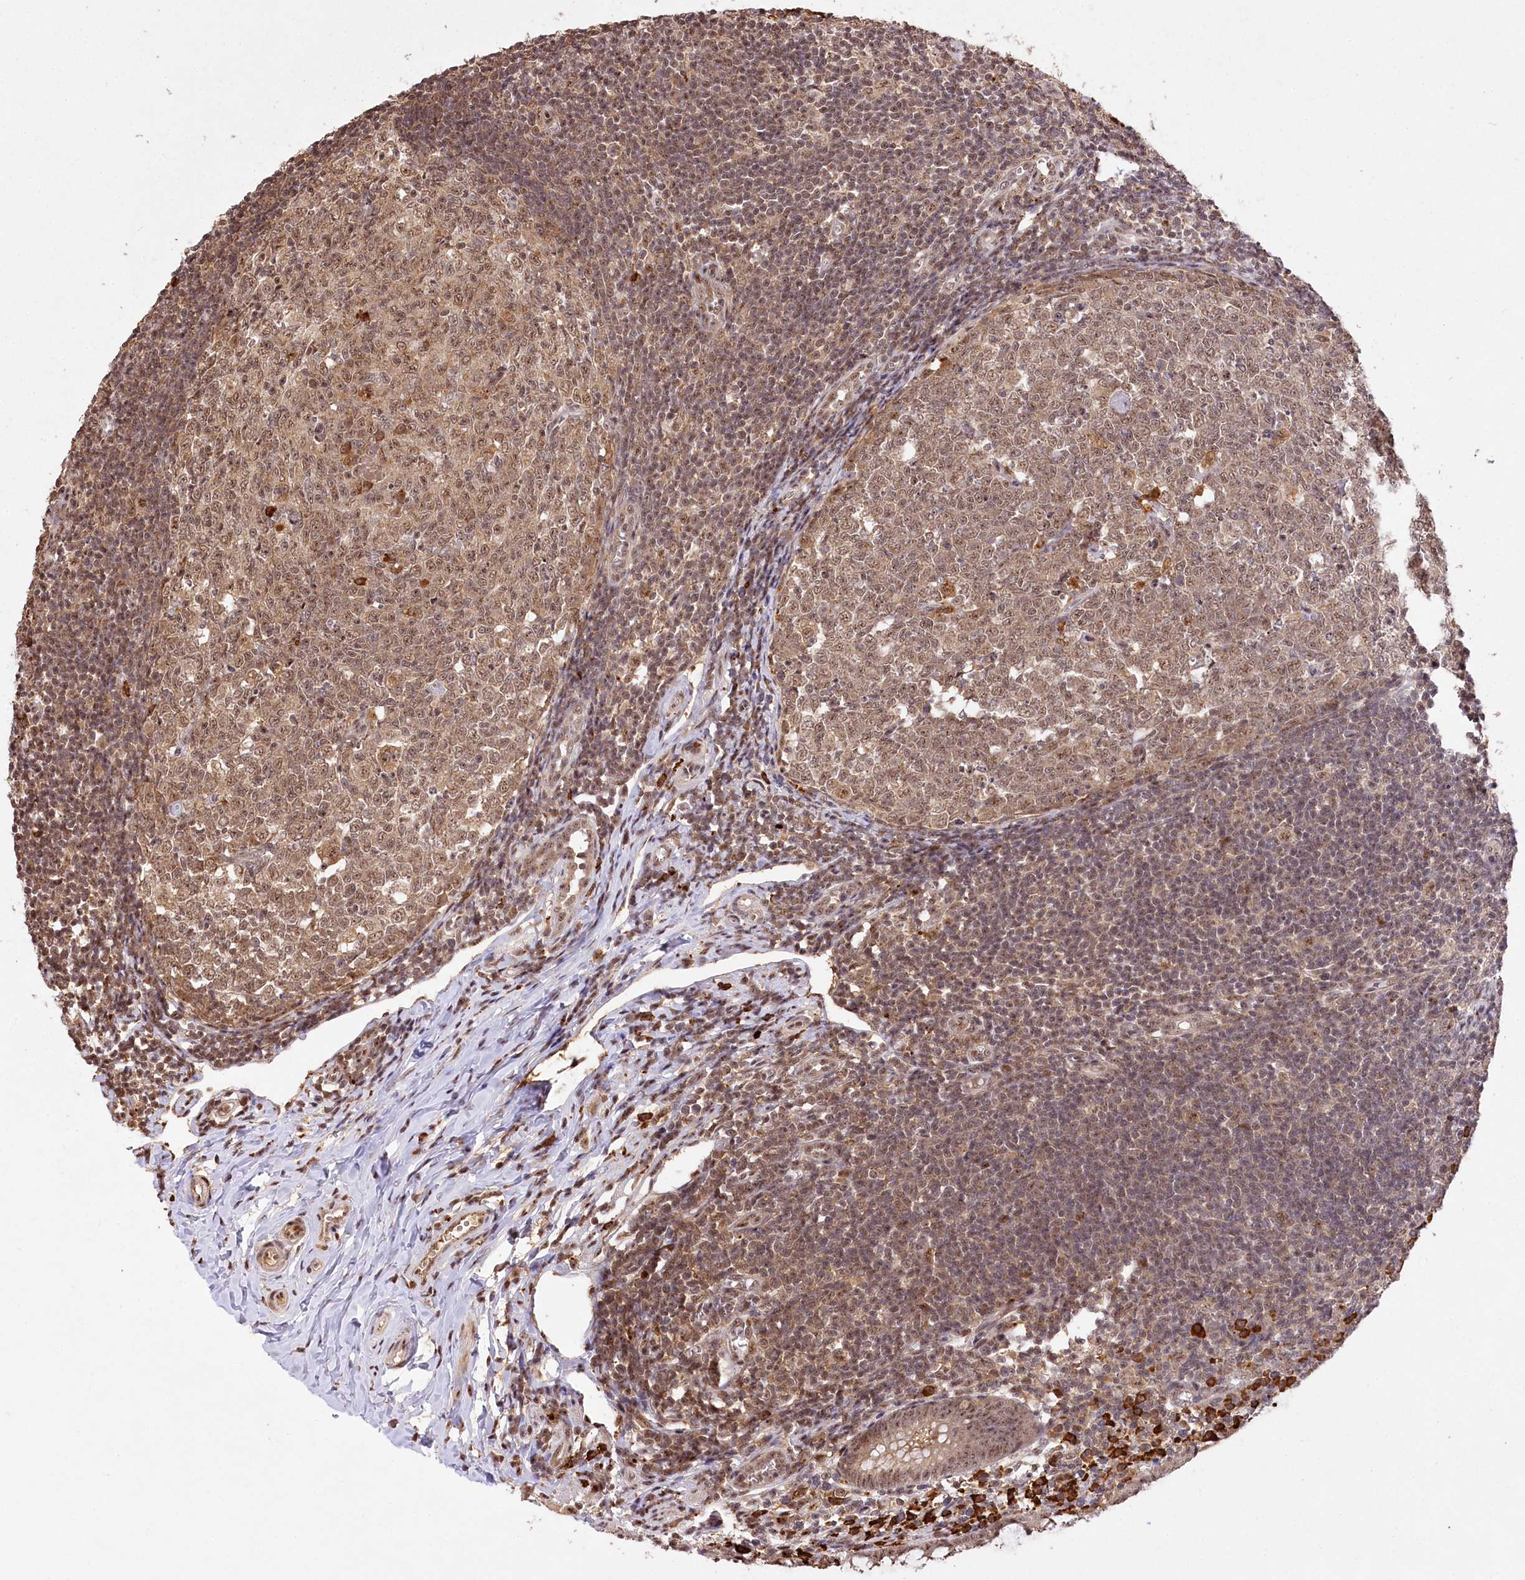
{"staining": {"intensity": "moderate", "quantity": "25%-75%", "location": "cytoplasmic/membranous,nuclear"}, "tissue": "appendix", "cell_type": "Glandular cells", "image_type": "normal", "snomed": [{"axis": "morphology", "description": "Normal tissue, NOS"}, {"axis": "topography", "description": "Appendix"}], "caption": "This image displays unremarkable appendix stained with immunohistochemistry to label a protein in brown. The cytoplasmic/membranous,nuclear of glandular cells show moderate positivity for the protein. Nuclei are counter-stained blue.", "gene": "PYROXD1", "patient": {"sex": "male", "age": 14}}